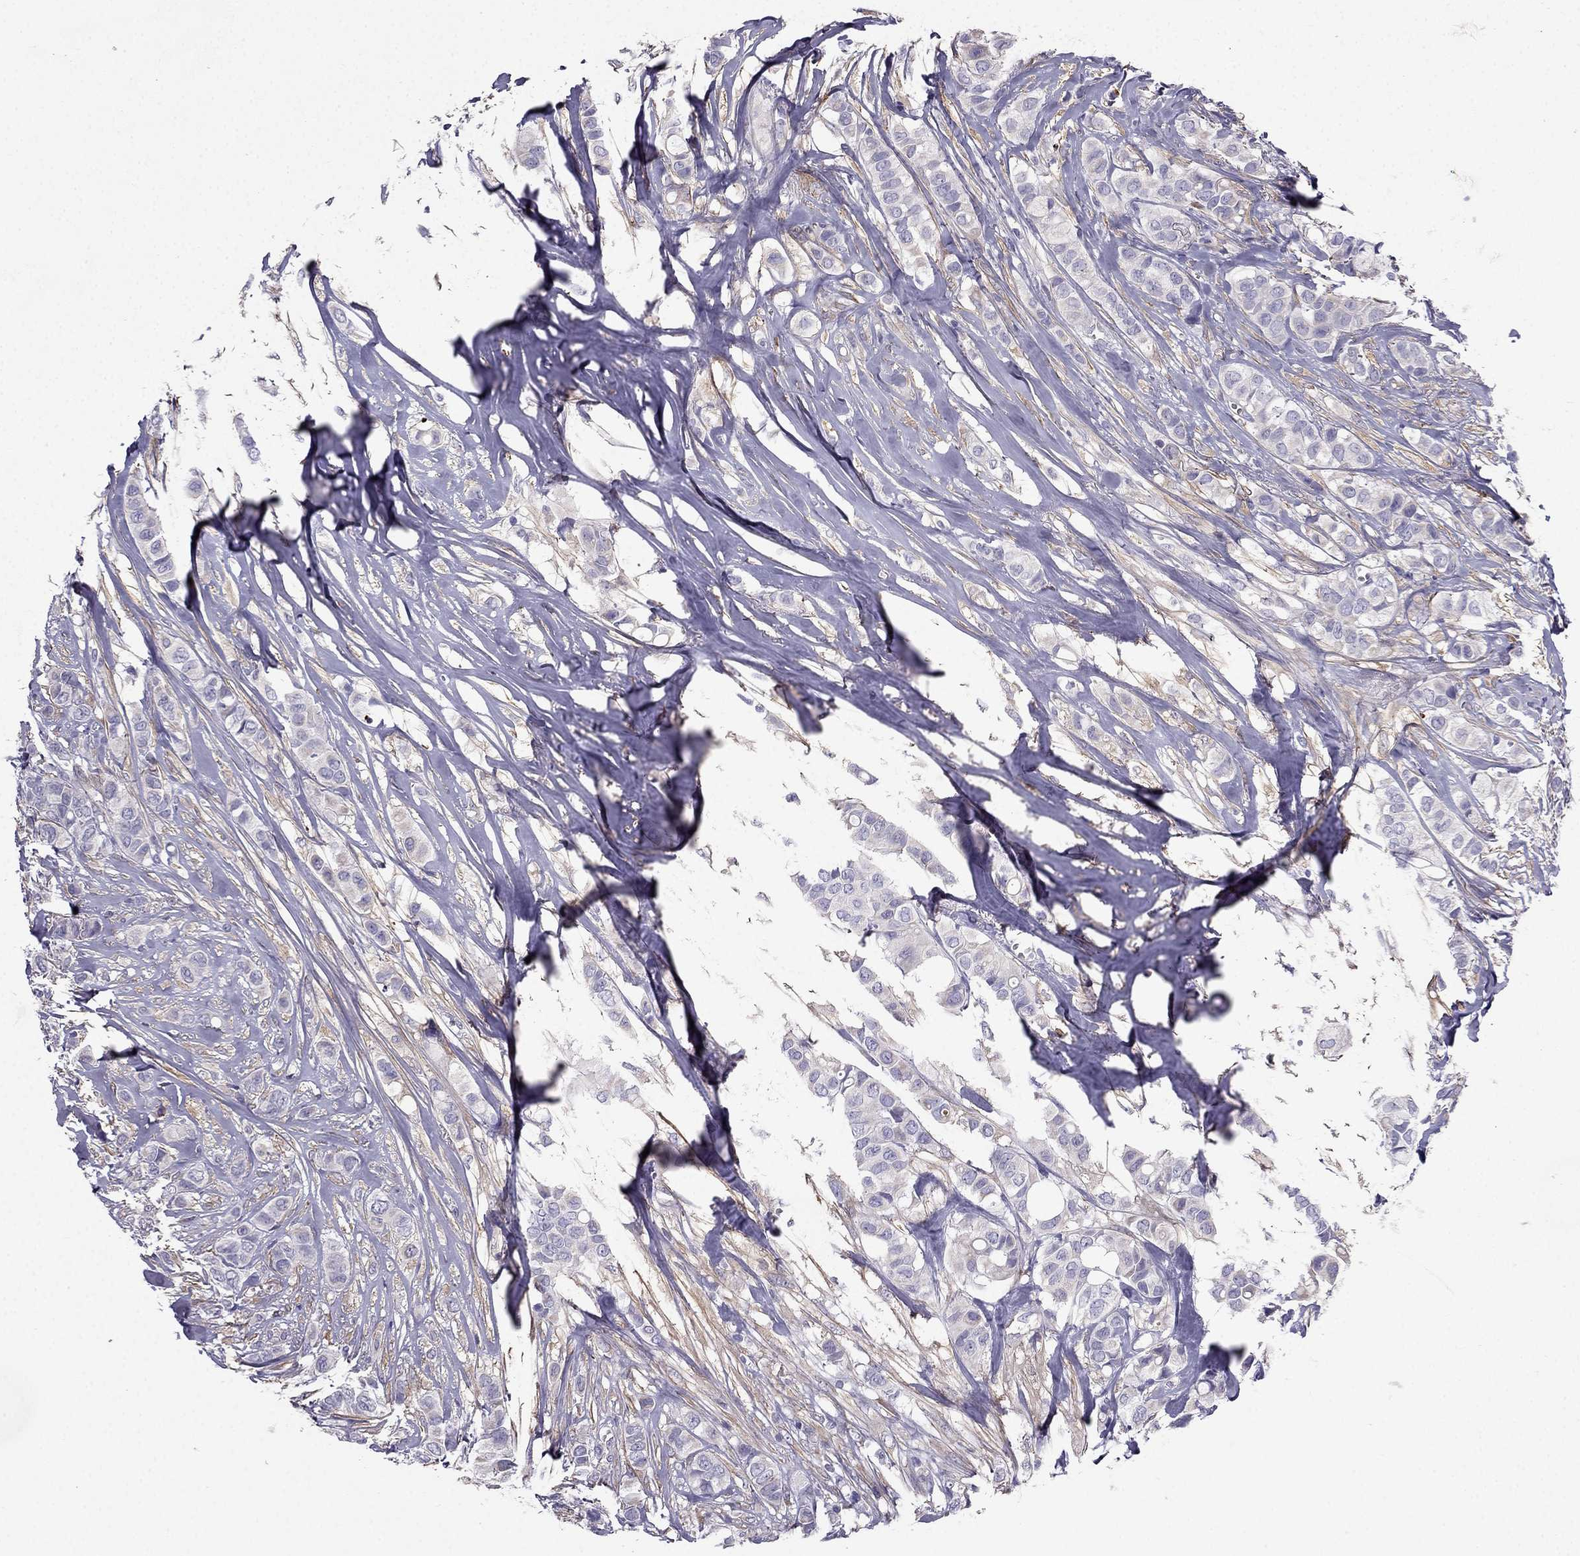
{"staining": {"intensity": "negative", "quantity": "none", "location": "none"}, "tissue": "breast cancer", "cell_type": "Tumor cells", "image_type": "cancer", "snomed": [{"axis": "morphology", "description": "Duct carcinoma"}, {"axis": "topography", "description": "Breast"}], "caption": "Micrograph shows no protein positivity in tumor cells of breast cancer (invasive ductal carcinoma) tissue. Brightfield microscopy of immunohistochemistry stained with DAB (brown) and hematoxylin (blue), captured at high magnification.", "gene": "SYT5", "patient": {"sex": "female", "age": 85}}